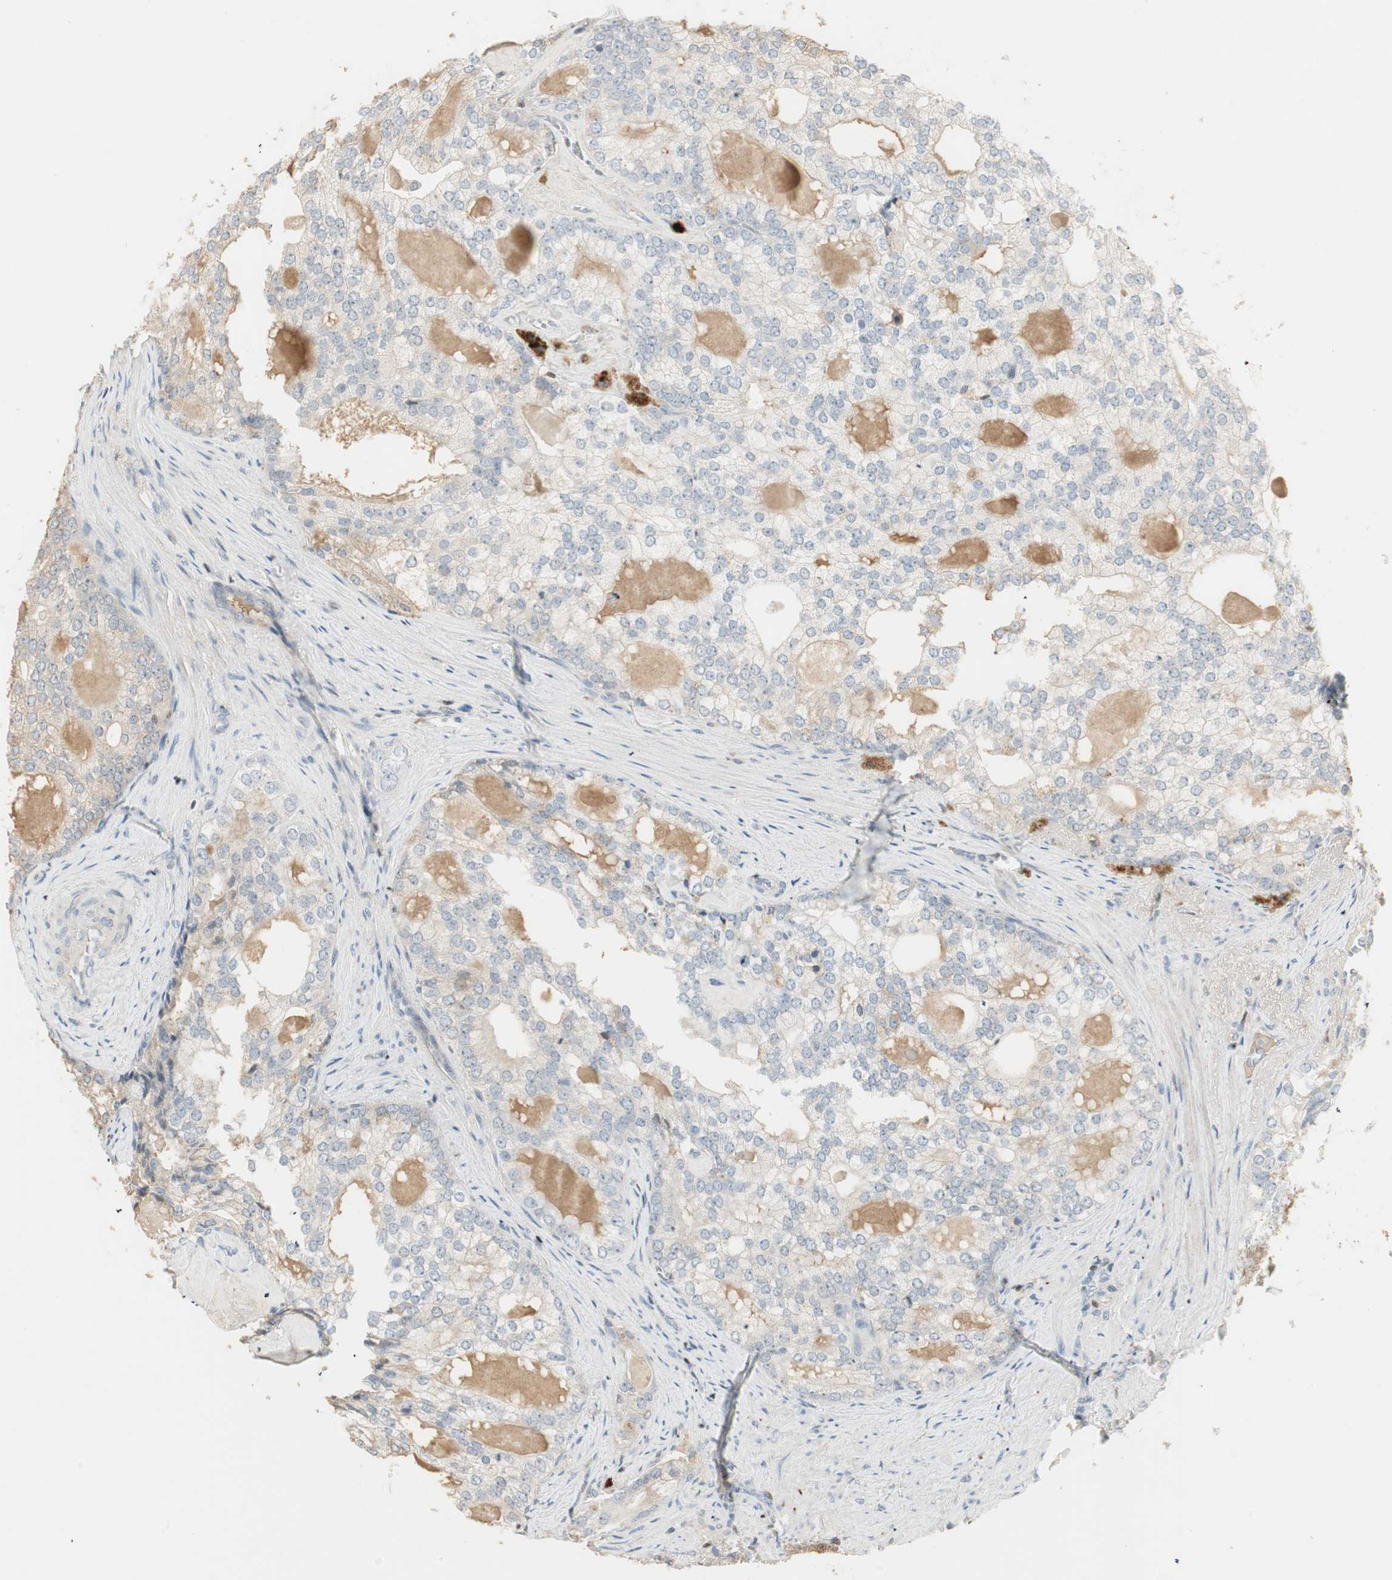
{"staining": {"intensity": "weak", "quantity": "<25%", "location": "cytoplasmic/membranous"}, "tissue": "prostate cancer", "cell_type": "Tumor cells", "image_type": "cancer", "snomed": [{"axis": "morphology", "description": "Adenocarcinoma, High grade"}, {"axis": "topography", "description": "Prostate"}], "caption": "The micrograph reveals no significant expression in tumor cells of prostate cancer (adenocarcinoma (high-grade)).", "gene": "RUNX2", "patient": {"sex": "male", "age": 66}}